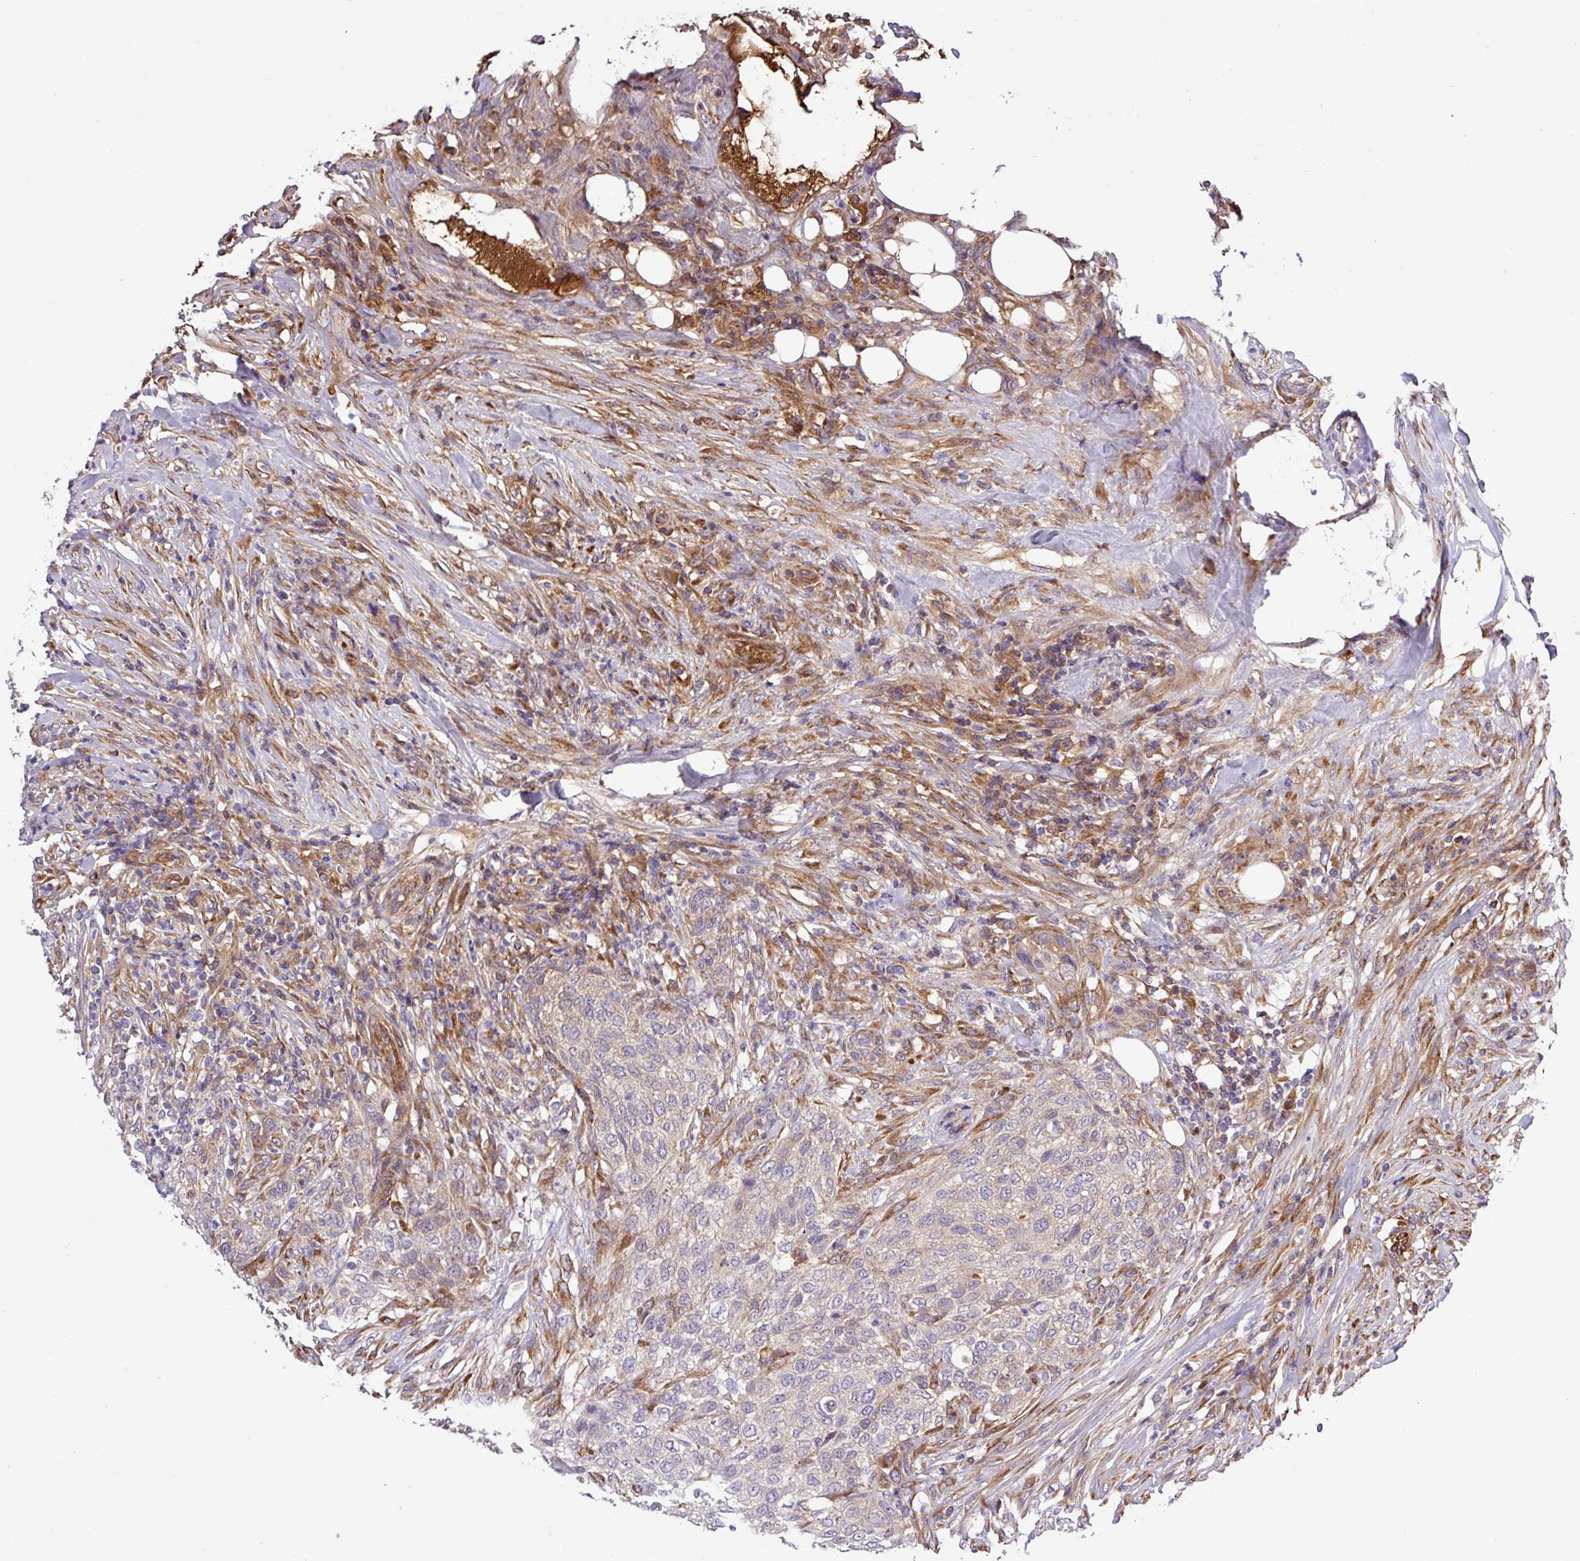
{"staining": {"intensity": "weak", "quantity": "<25%", "location": "cytoplasmic/membranous"}, "tissue": "urothelial cancer", "cell_type": "Tumor cells", "image_type": "cancer", "snomed": [{"axis": "morphology", "description": "Urothelial carcinoma, High grade"}, {"axis": "topography", "description": "Urinary bladder"}], "caption": "This is an immunohistochemistry (IHC) photomicrograph of human urothelial cancer. There is no positivity in tumor cells.", "gene": "CWH43", "patient": {"sex": "male", "age": 35}}